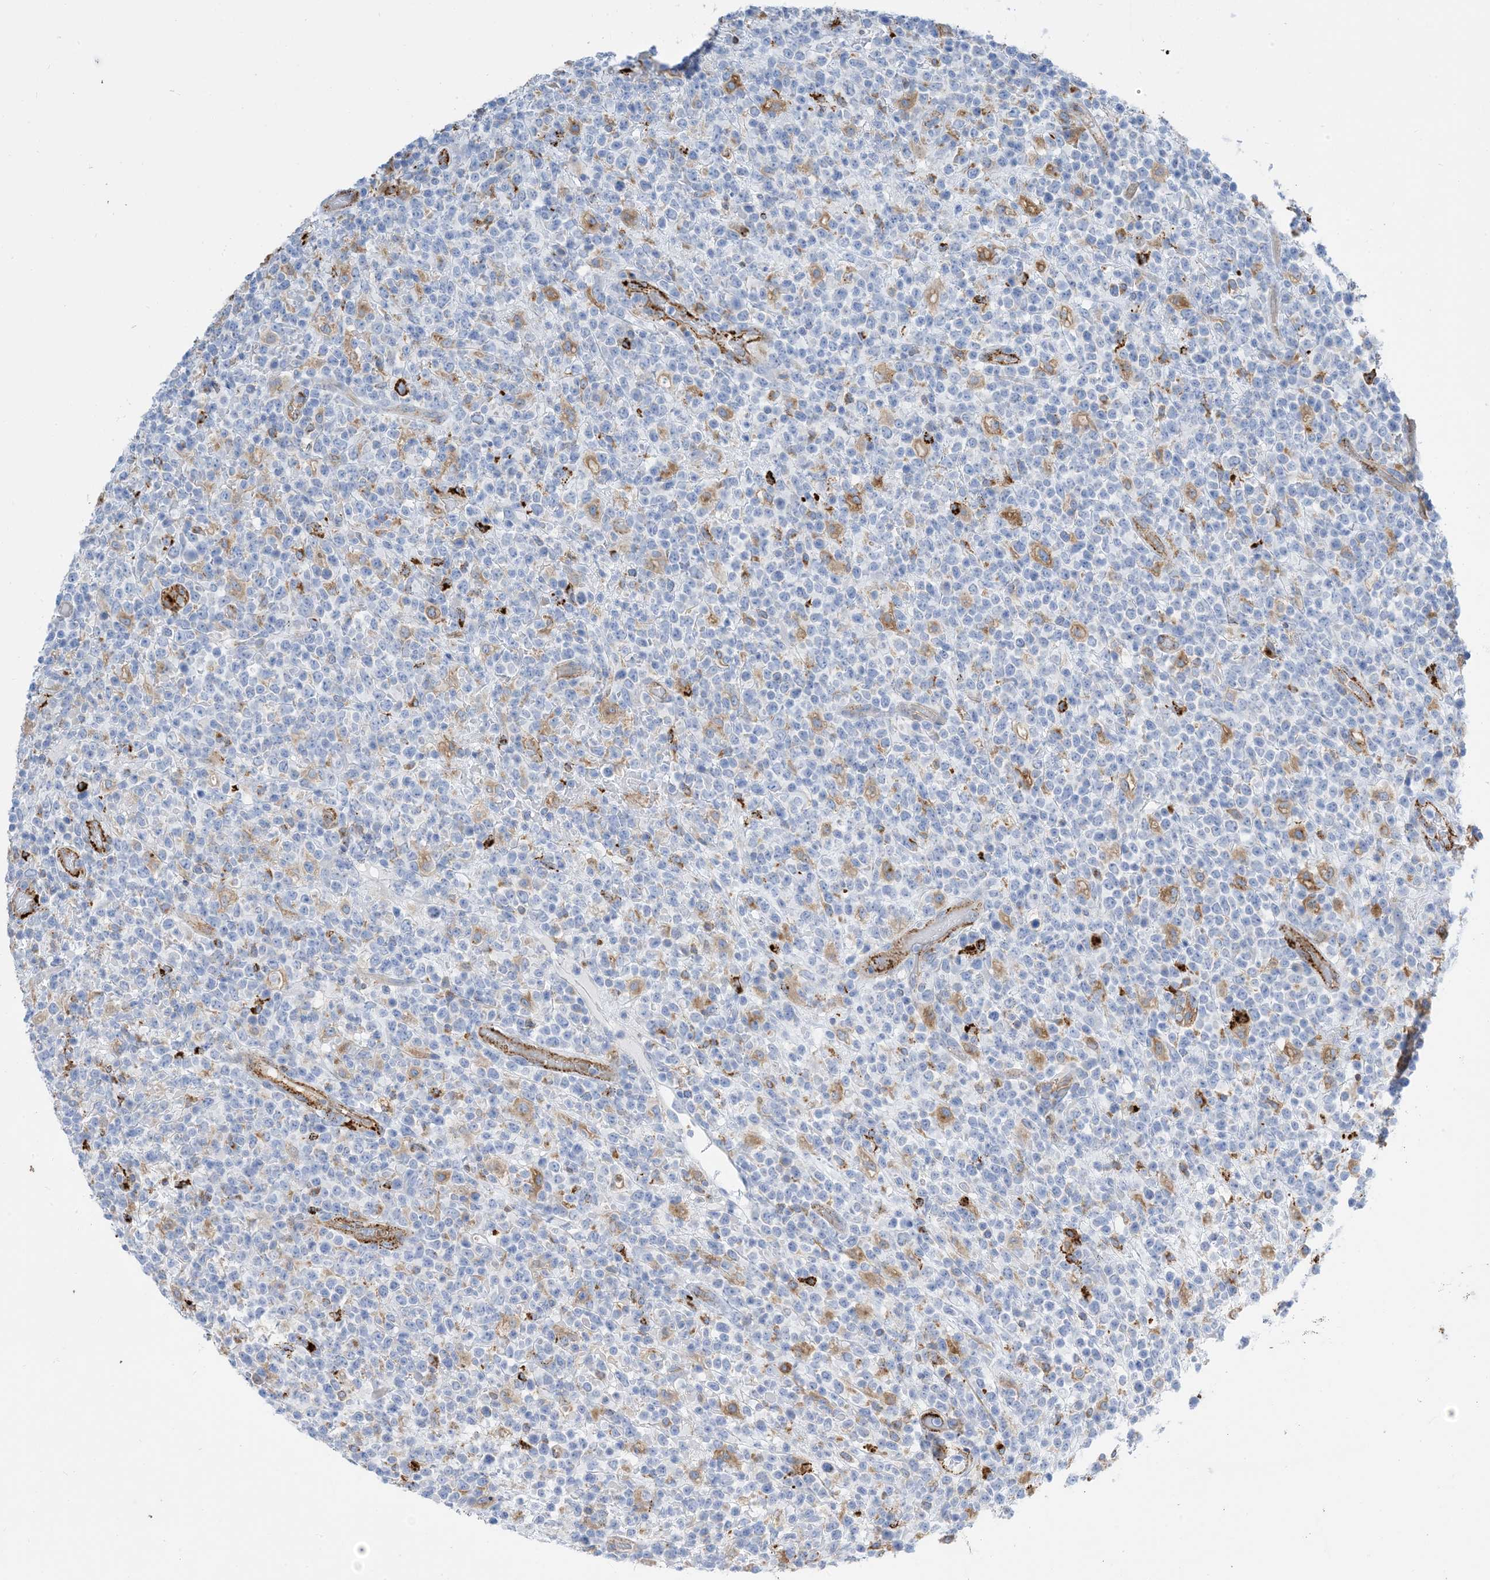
{"staining": {"intensity": "negative", "quantity": "none", "location": "none"}, "tissue": "lymphoma", "cell_type": "Tumor cells", "image_type": "cancer", "snomed": [{"axis": "morphology", "description": "Malignant lymphoma, non-Hodgkin's type, High grade"}, {"axis": "topography", "description": "Colon"}], "caption": "The IHC micrograph has no significant staining in tumor cells of lymphoma tissue.", "gene": "DPH3", "patient": {"sex": "female", "age": 53}}